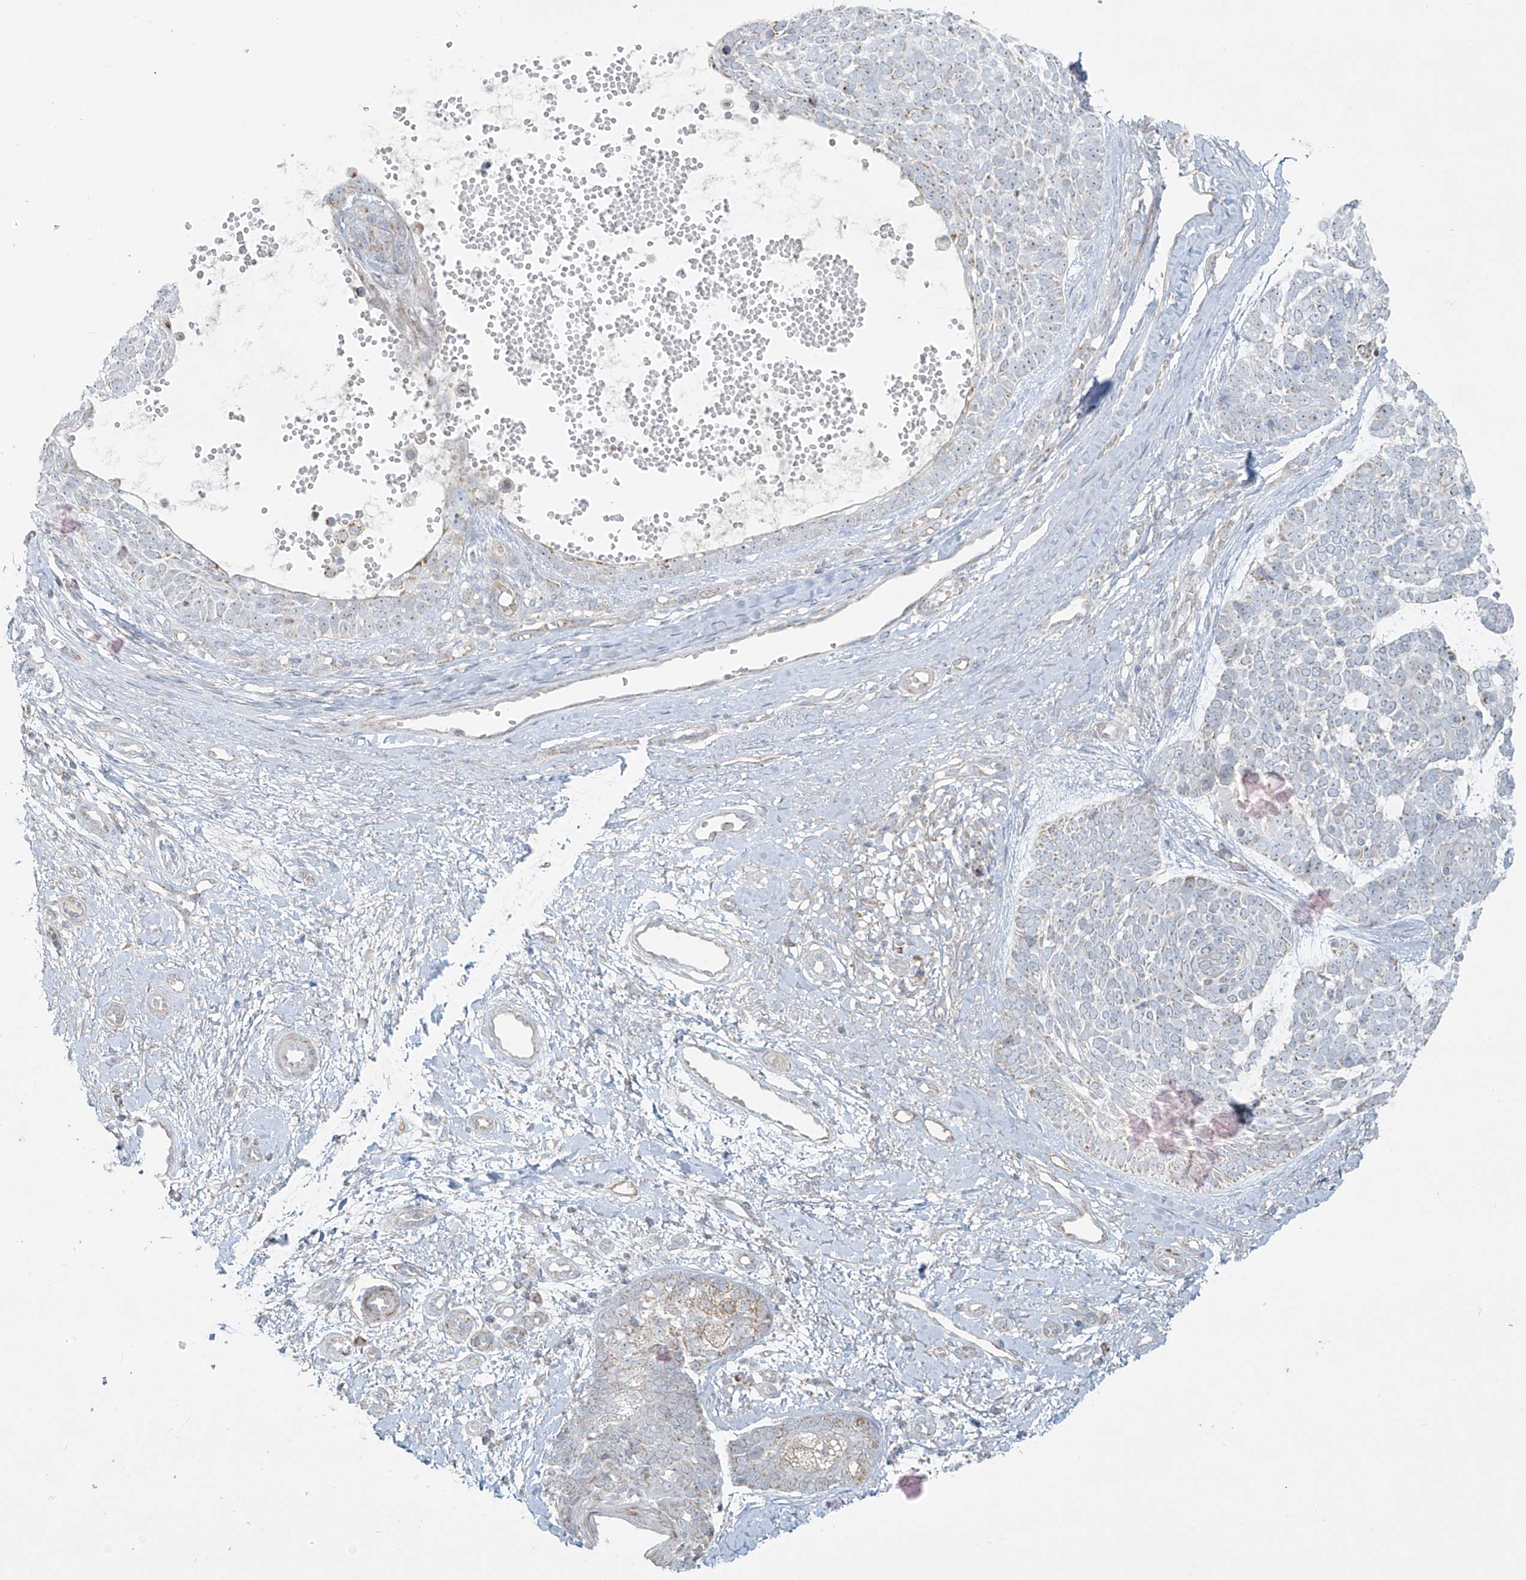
{"staining": {"intensity": "negative", "quantity": "none", "location": "none"}, "tissue": "skin cancer", "cell_type": "Tumor cells", "image_type": "cancer", "snomed": [{"axis": "morphology", "description": "Basal cell carcinoma"}, {"axis": "topography", "description": "Skin"}], "caption": "Immunohistochemistry image of skin cancer (basal cell carcinoma) stained for a protein (brown), which exhibits no expression in tumor cells.", "gene": "SMDT1", "patient": {"sex": "female", "age": 81}}